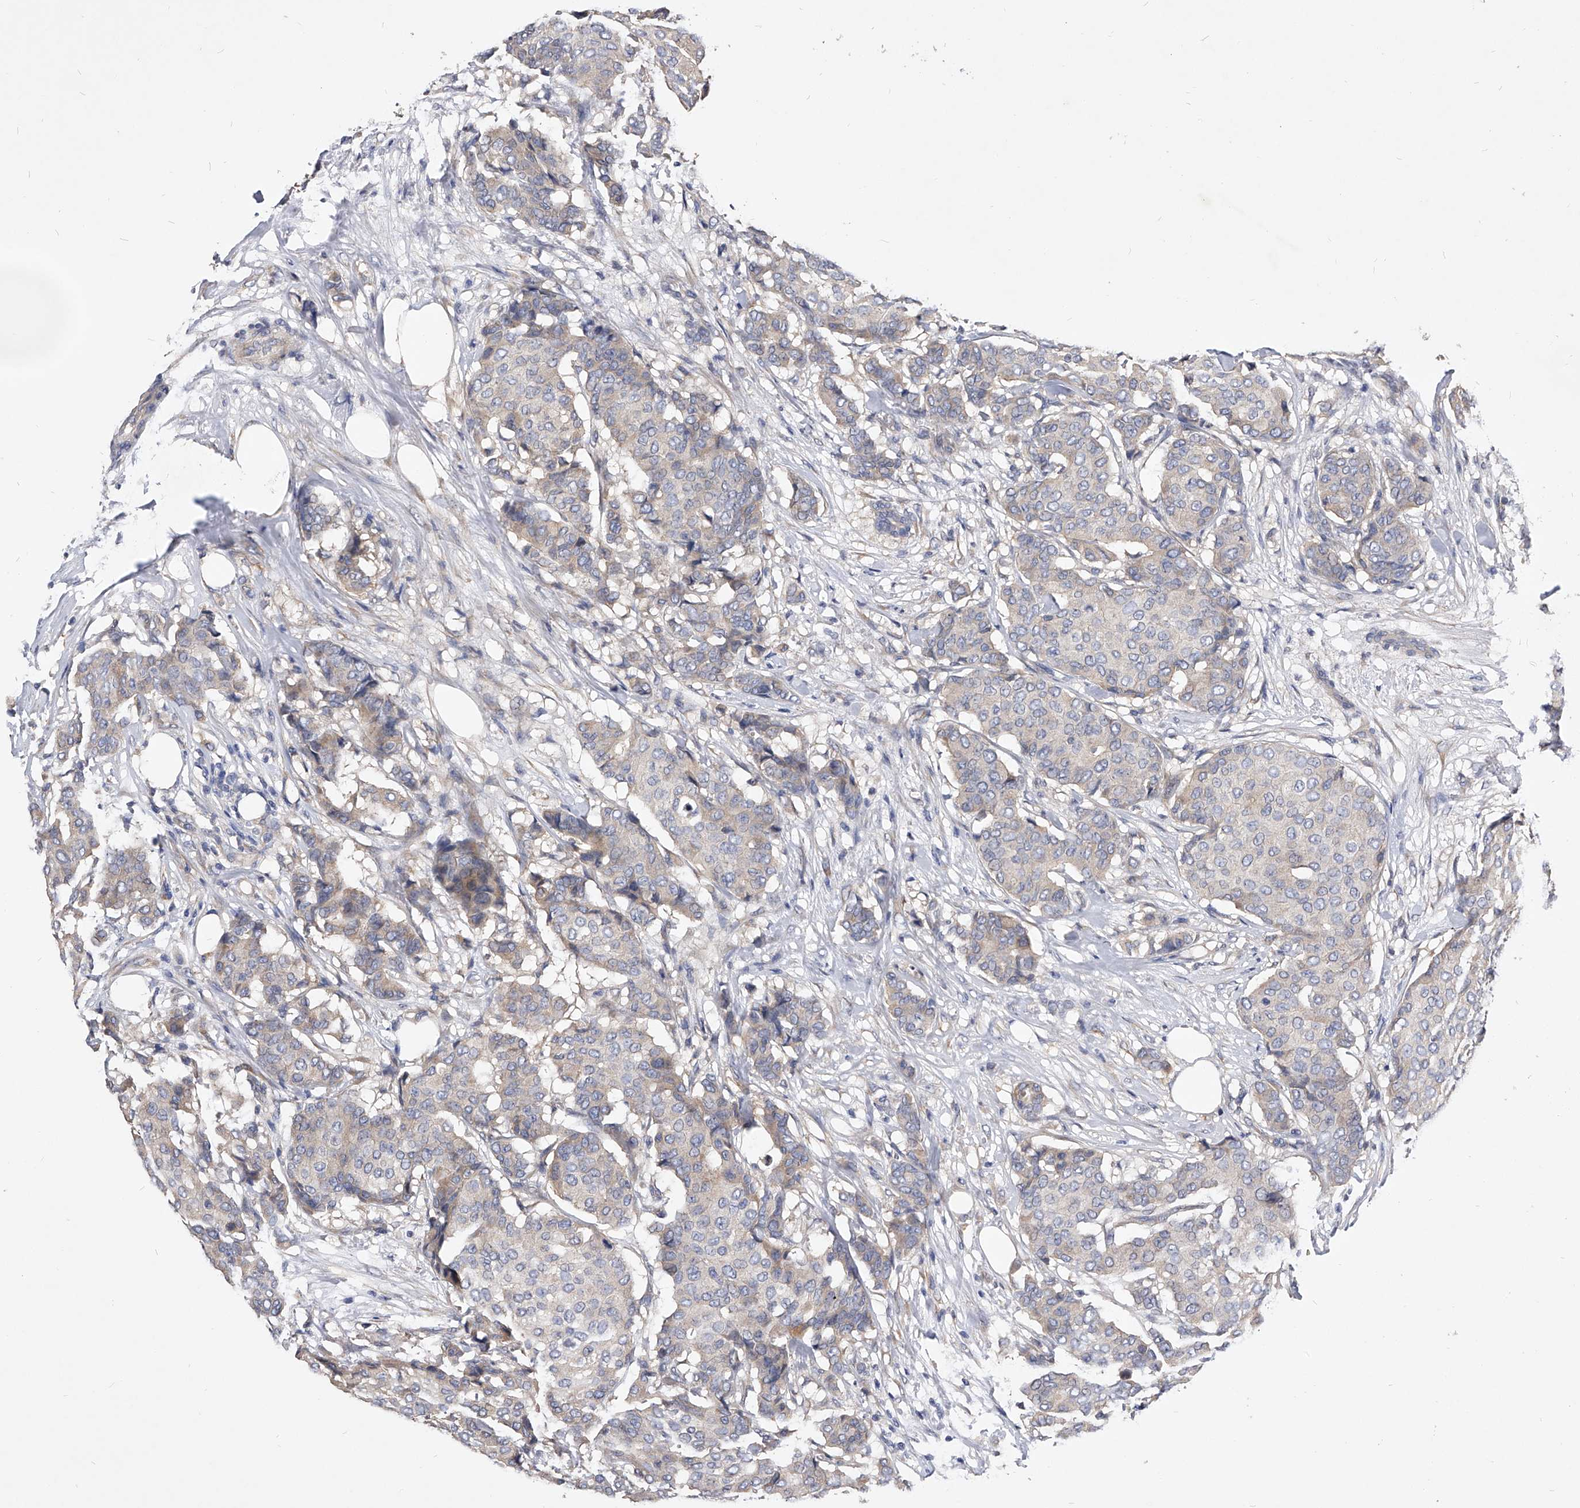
{"staining": {"intensity": "weak", "quantity": "<25%", "location": "cytoplasmic/membranous"}, "tissue": "breast cancer", "cell_type": "Tumor cells", "image_type": "cancer", "snomed": [{"axis": "morphology", "description": "Duct carcinoma"}, {"axis": "topography", "description": "Breast"}], "caption": "An immunohistochemistry histopathology image of breast cancer is shown. There is no staining in tumor cells of breast cancer.", "gene": "ARL4C", "patient": {"sex": "female", "age": 75}}